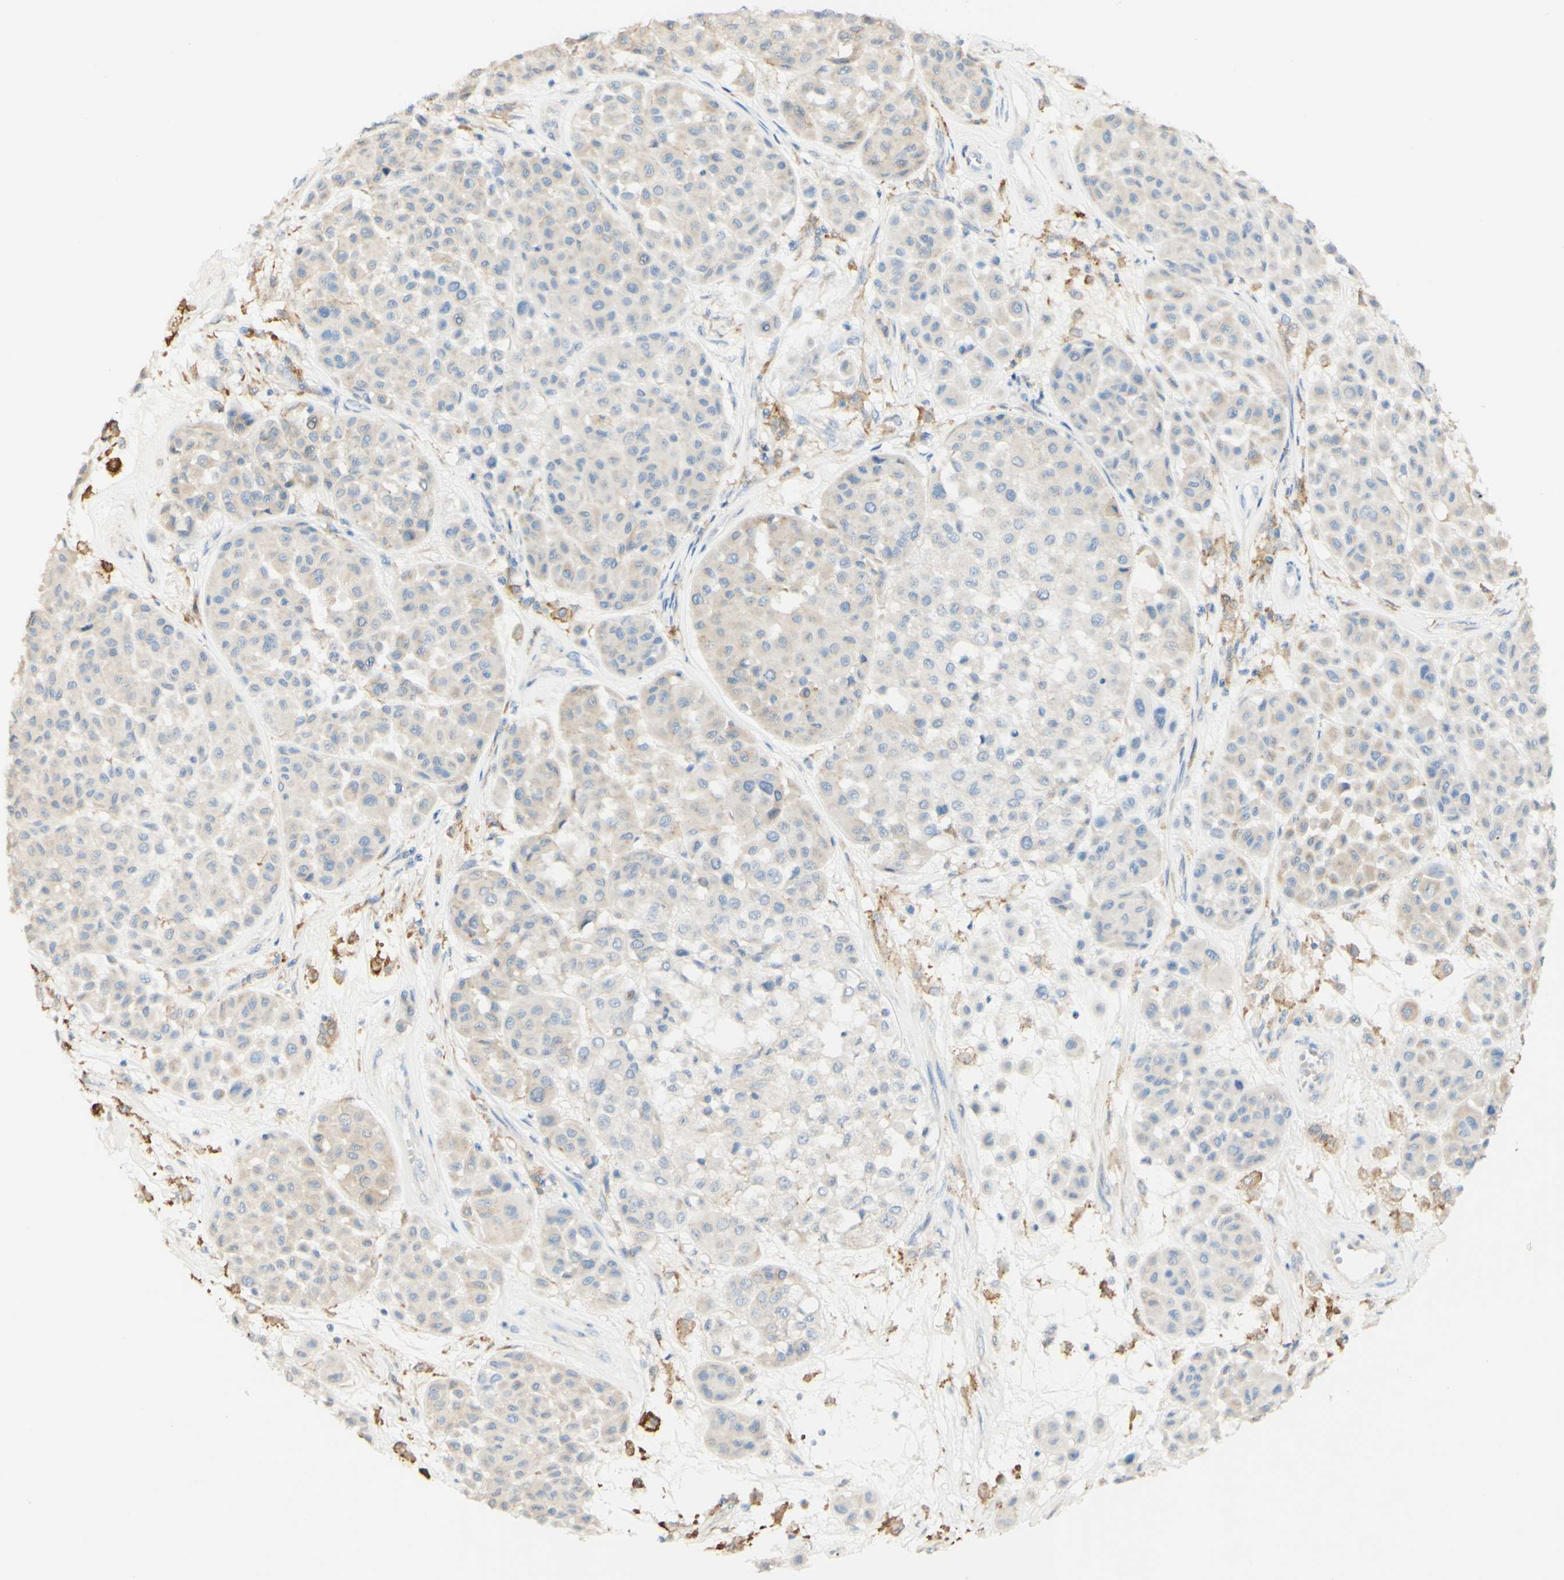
{"staining": {"intensity": "weak", "quantity": "<25%", "location": "cytoplasmic/membranous"}, "tissue": "melanoma", "cell_type": "Tumor cells", "image_type": "cancer", "snomed": [{"axis": "morphology", "description": "Malignant melanoma, Metastatic site"}, {"axis": "topography", "description": "Soft tissue"}], "caption": "This is an immunohistochemistry photomicrograph of malignant melanoma (metastatic site). There is no staining in tumor cells.", "gene": "FCGRT", "patient": {"sex": "male", "age": 41}}